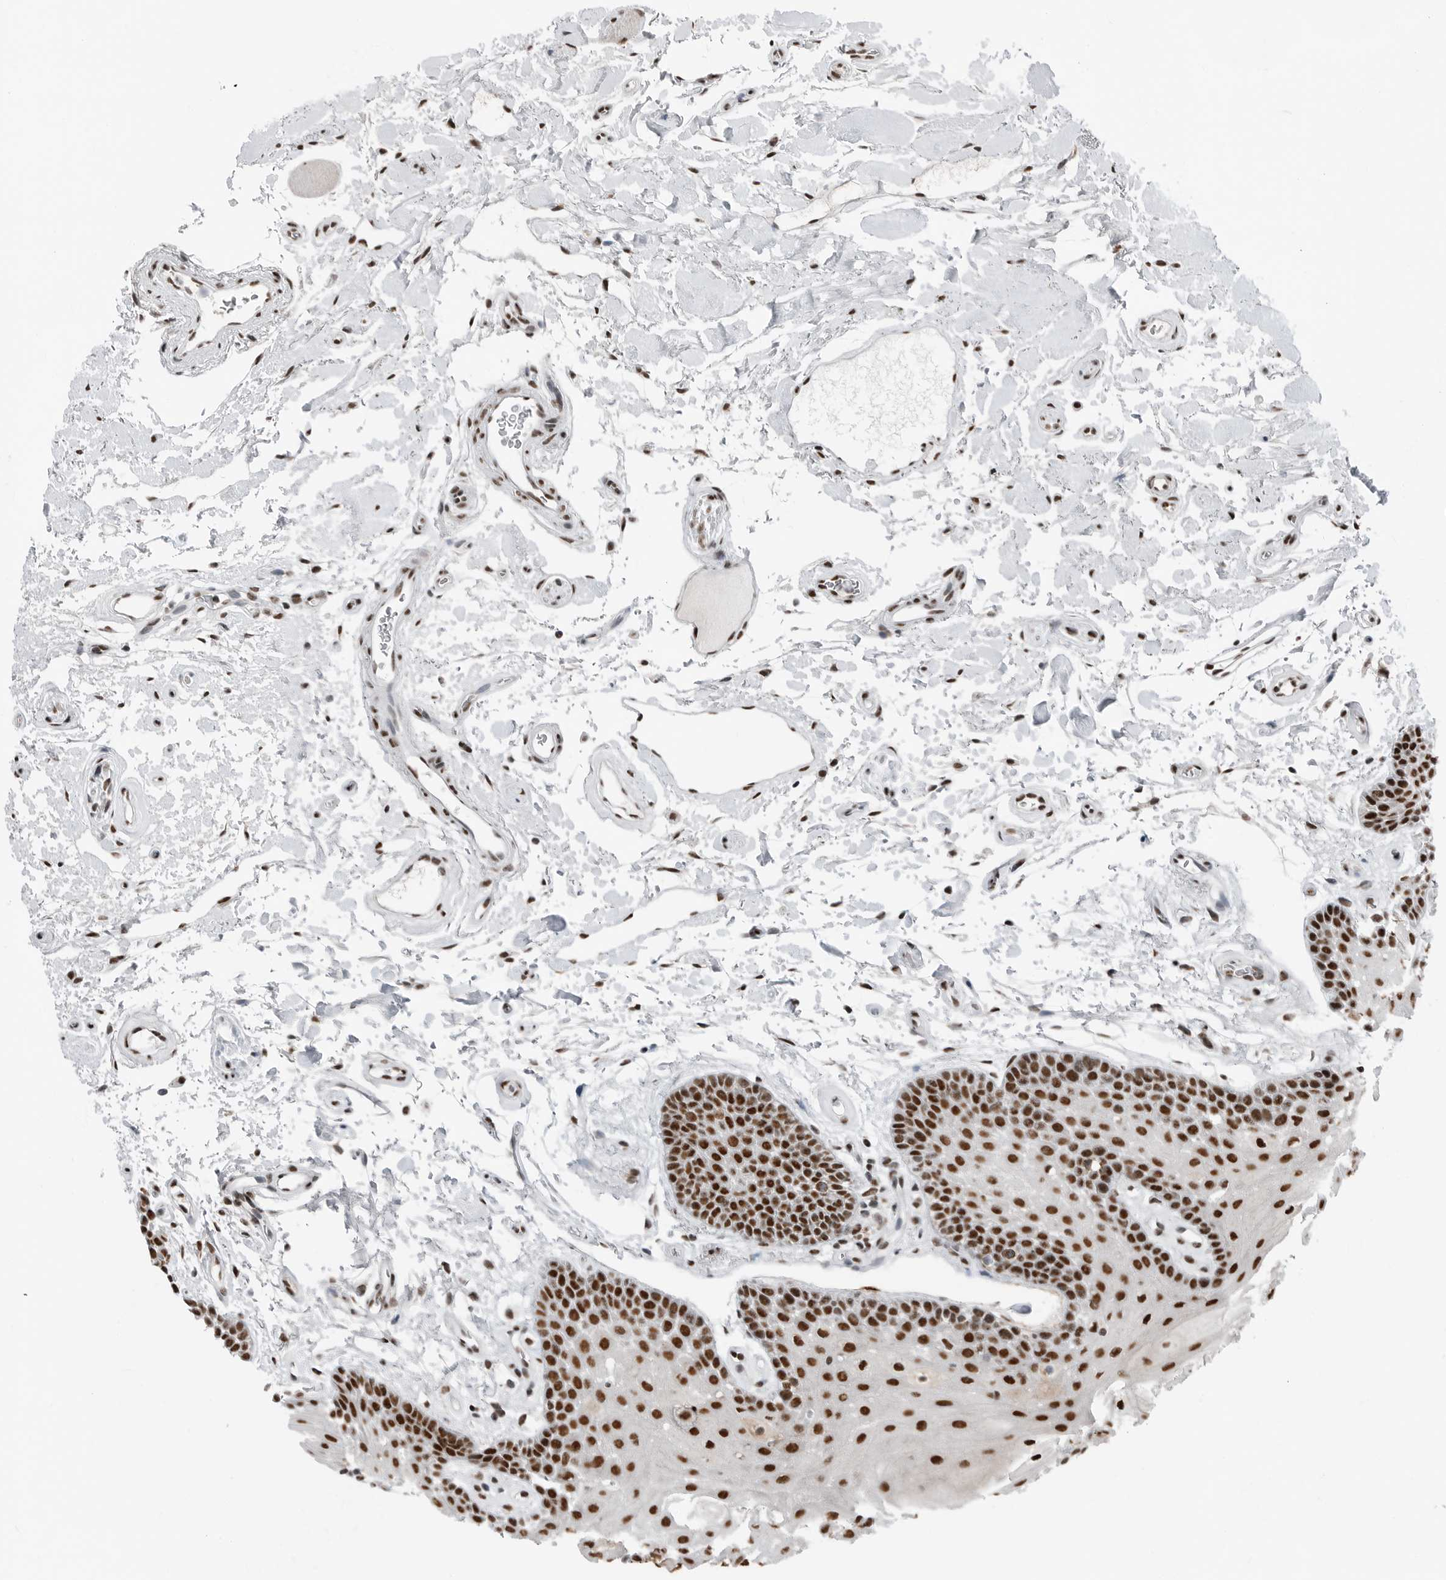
{"staining": {"intensity": "strong", "quantity": ">75%", "location": "nuclear"}, "tissue": "oral mucosa", "cell_type": "Squamous epithelial cells", "image_type": "normal", "snomed": [{"axis": "morphology", "description": "Normal tissue, NOS"}, {"axis": "topography", "description": "Oral tissue"}], "caption": "Protein staining of unremarkable oral mucosa demonstrates strong nuclear expression in approximately >75% of squamous epithelial cells.", "gene": "BLZF1", "patient": {"sex": "male", "age": 62}}